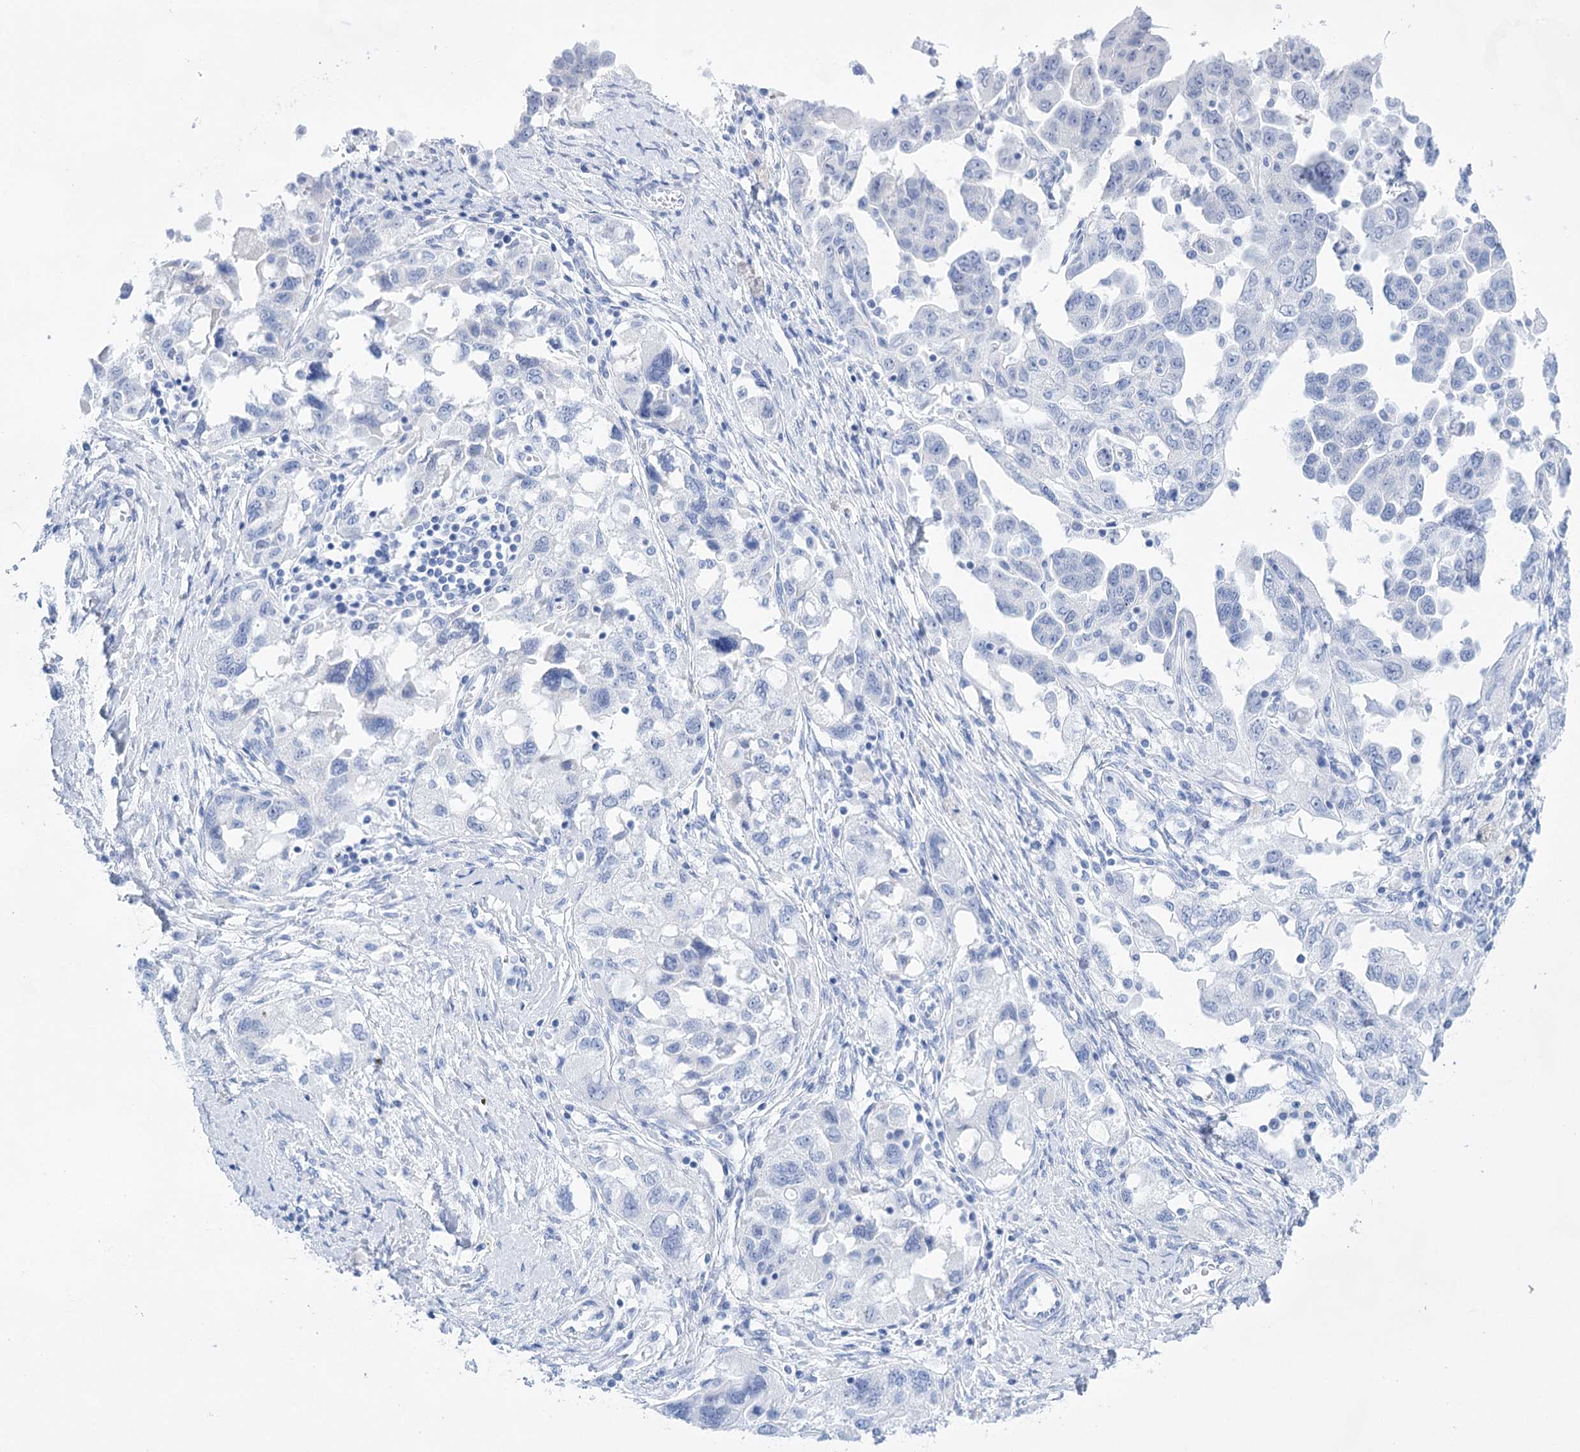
{"staining": {"intensity": "negative", "quantity": "none", "location": "none"}, "tissue": "ovarian cancer", "cell_type": "Tumor cells", "image_type": "cancer", "snomed": [{"axis": "morphology", "description": "Carcinoma, NOS"}, {"axis": "morphology", "description": "Cystadenocarcinoma, serous, NOS"}, {"axis": "topography", "description": "Ovary"}], "caption": "DAB immunohistochemical staining of ovarian cancer (carcinoma) exhibits no significant positivity in tumor cells.", "gene": "LALBA", "patient": {"sex": "female", "age": 69}}